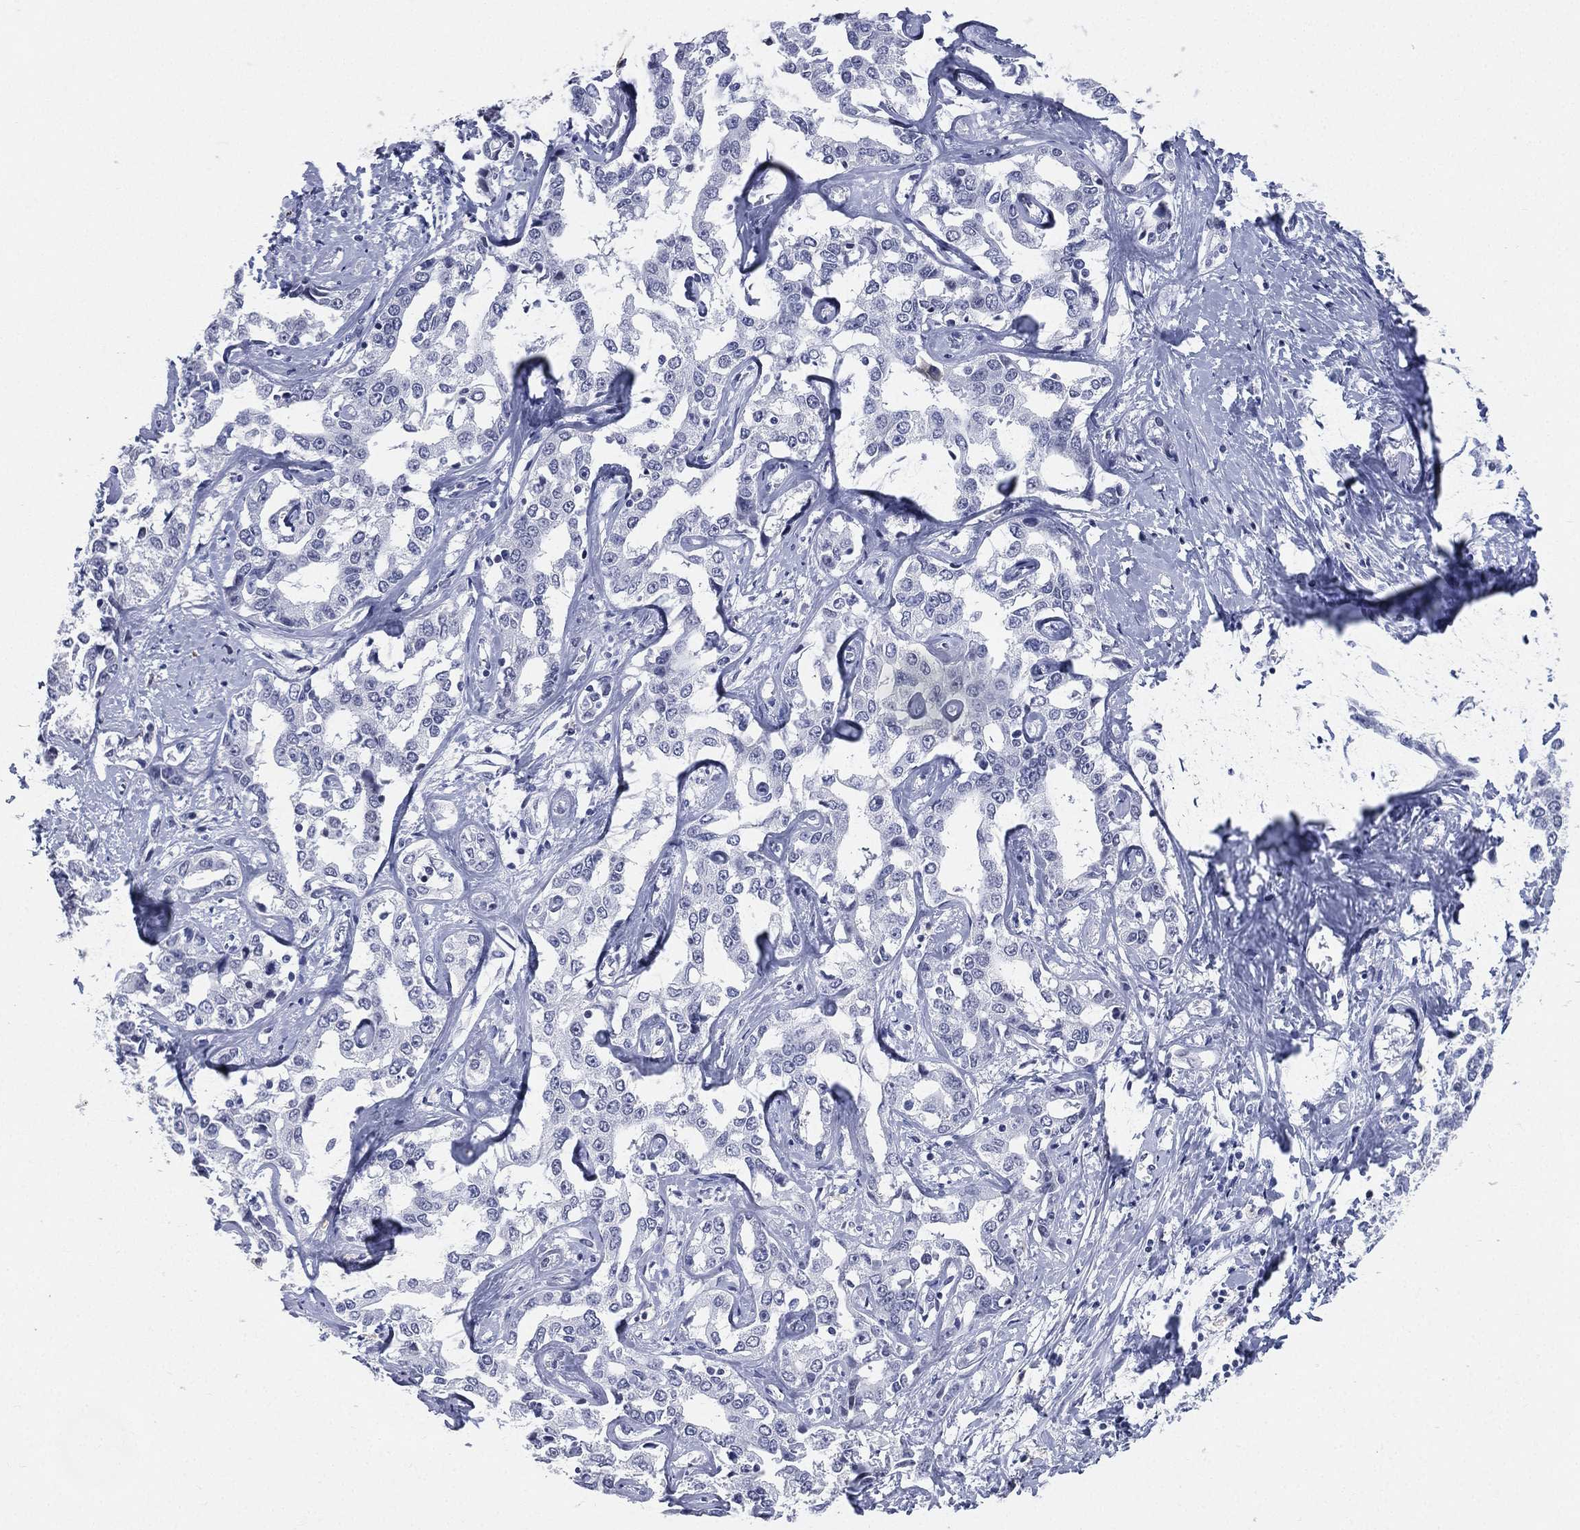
{"staining": {"intensity": "negative", "quantity": "none", "location": "none"}, "tissue": "liver cancer", "cell_type": "Tumor cells", "image_type": "cancer", "snomed": [{"axis": "morphology", "description": "Cholangiocarcinoma"}, {"axis": "topography", "description": "Liver"}], "caption": "Micrograph shows no protein staining in tumor cells of liver cancer (cholangiocarcinoma) tissue.", "gene": "CD22", "patient": {"sex": "male", "age": 59}}